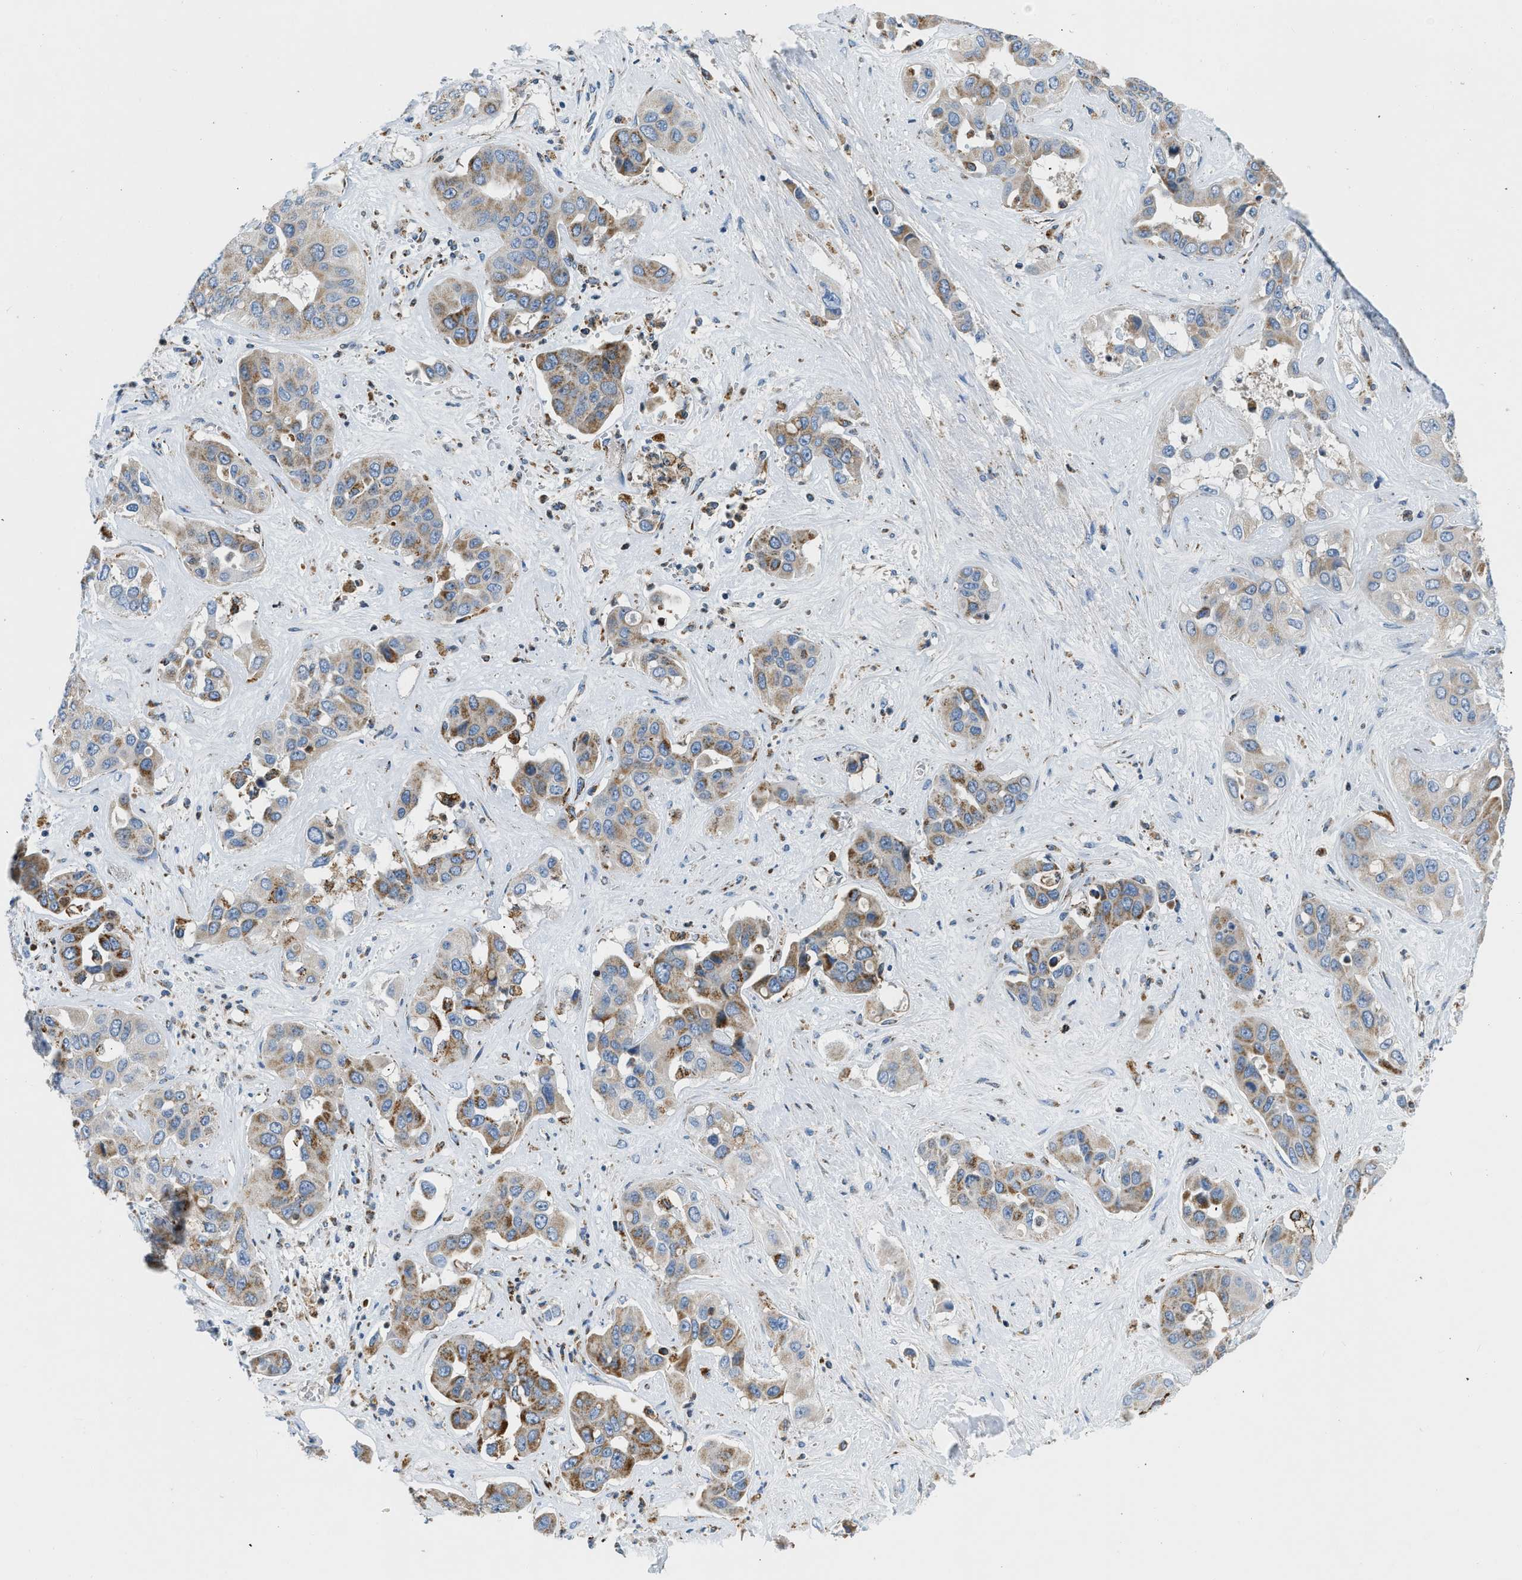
{"staining": {"intensity": "moderate", "quantity": ">75%", "location": "cytoplasmic/membranous"}, "tissue": "liver cancer", "cell_type": "Tumor cells", "image_type": "cancer", "snomed": [{"axis": "morphology", "description": "Cholangiocarcinoma"}, {"axis": "topography", "description": "Liver"}], "caption": "A photomicrograph of human liver cholangiocarcinoma stained for a protein demonstrates moderate cytoplasmic/membranous brown staining in tumor cells.", "gene": "ACADVL", "patient": {"sex": "female", "age": 52}}